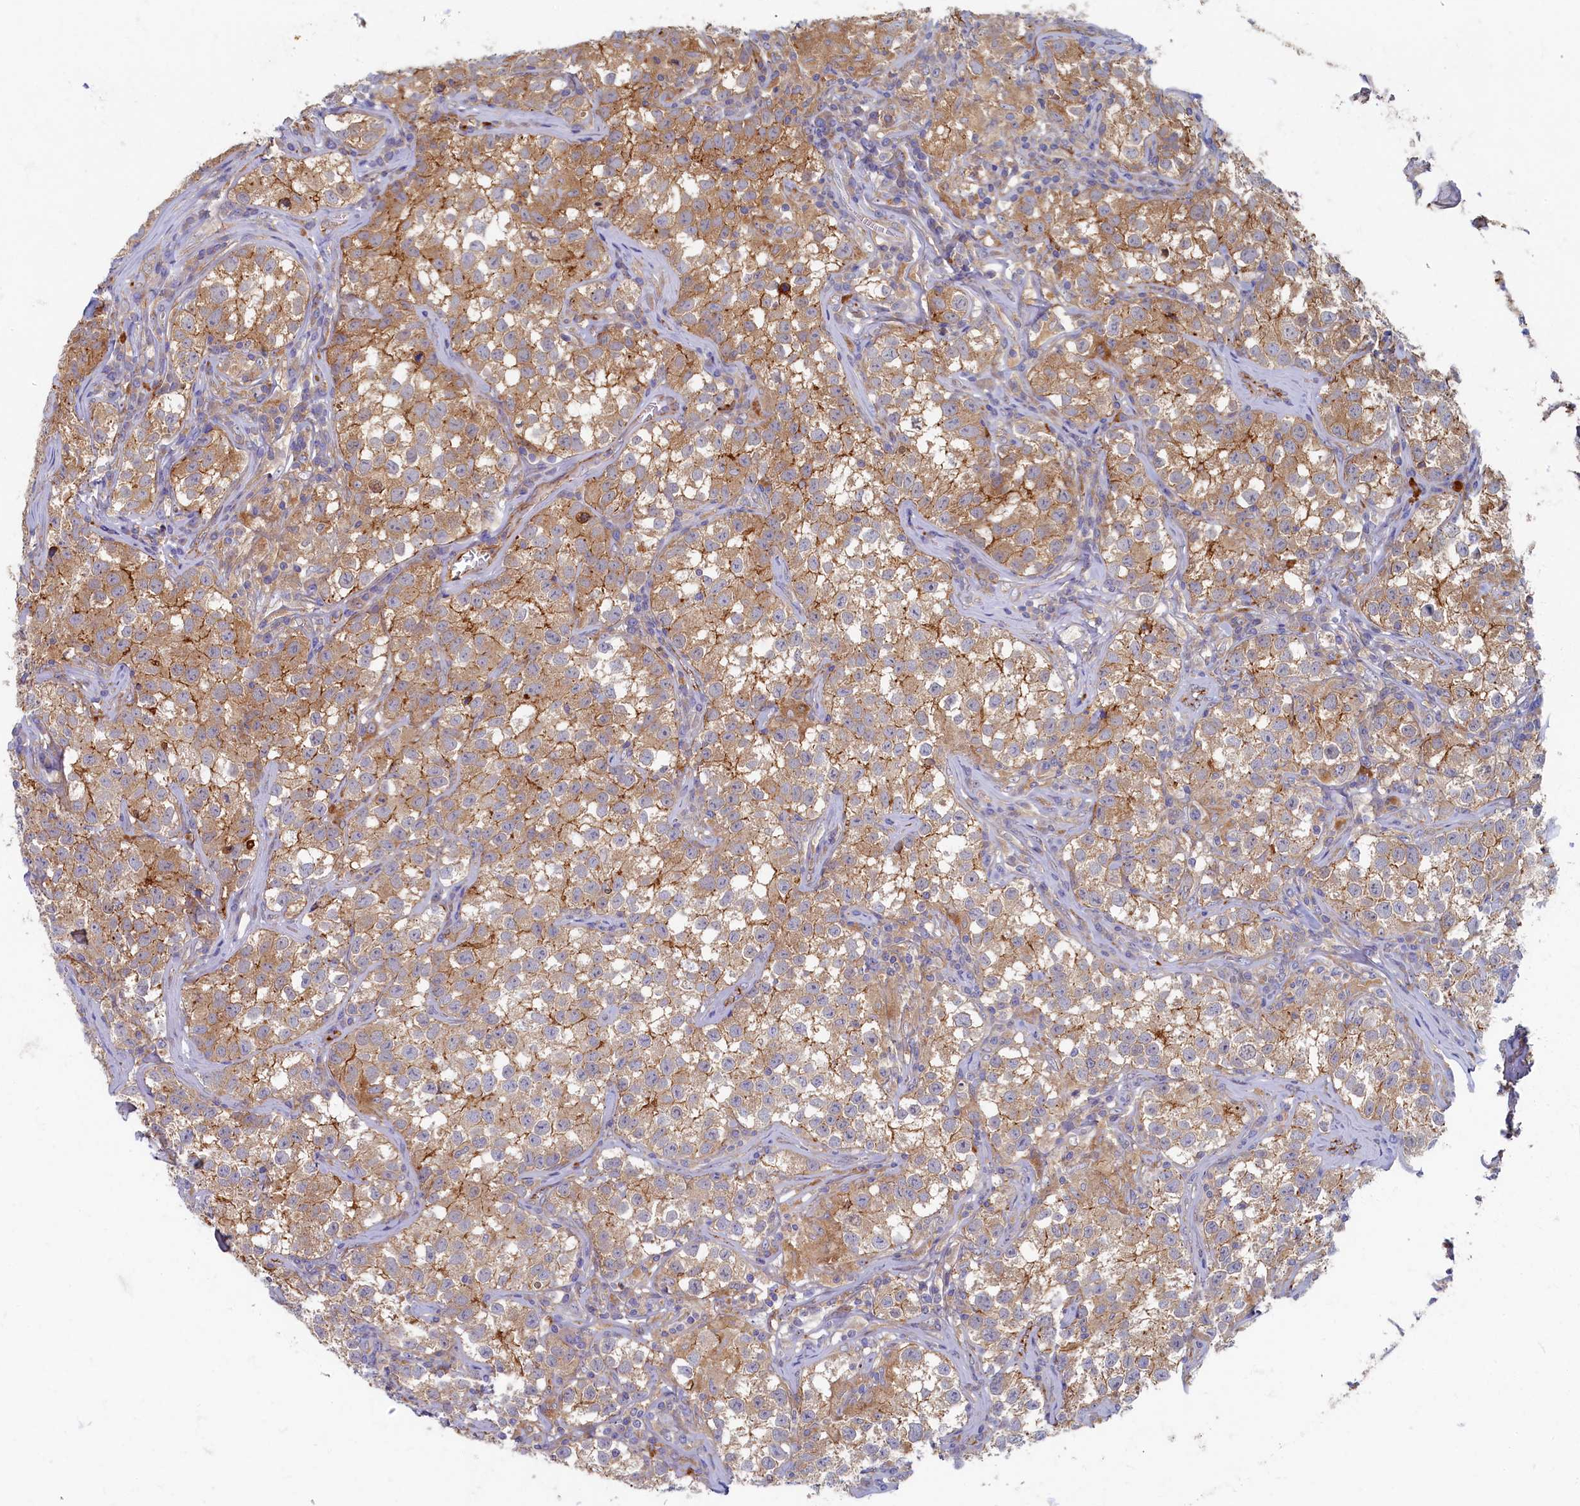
{"staining": {"intensity": "moderate", "quantity": ">75%", "location": "cytoplasmic/membranous"}, "tissue": "testis cancer", "cell_type": "Tumor cells", "image_type": "cancer", "snomed": [{"axis": "morphology", "description": "Seminoma, NOS"}, {"axis": "morphology", "description": "Carcinoma, Embryonal, NOS"}, {"axis": "topography", "description": "Testis"}], "caption": "An IHC histopathology image of neoplastic tissue is shown. Protein staining in brown shows moderate cytoplasmic/membranous positivity in testis cancer (embryonal carcinoma) within tumor cells.", "gene": "PSMG2", "patient": {"sex": "male", "age": 43}}